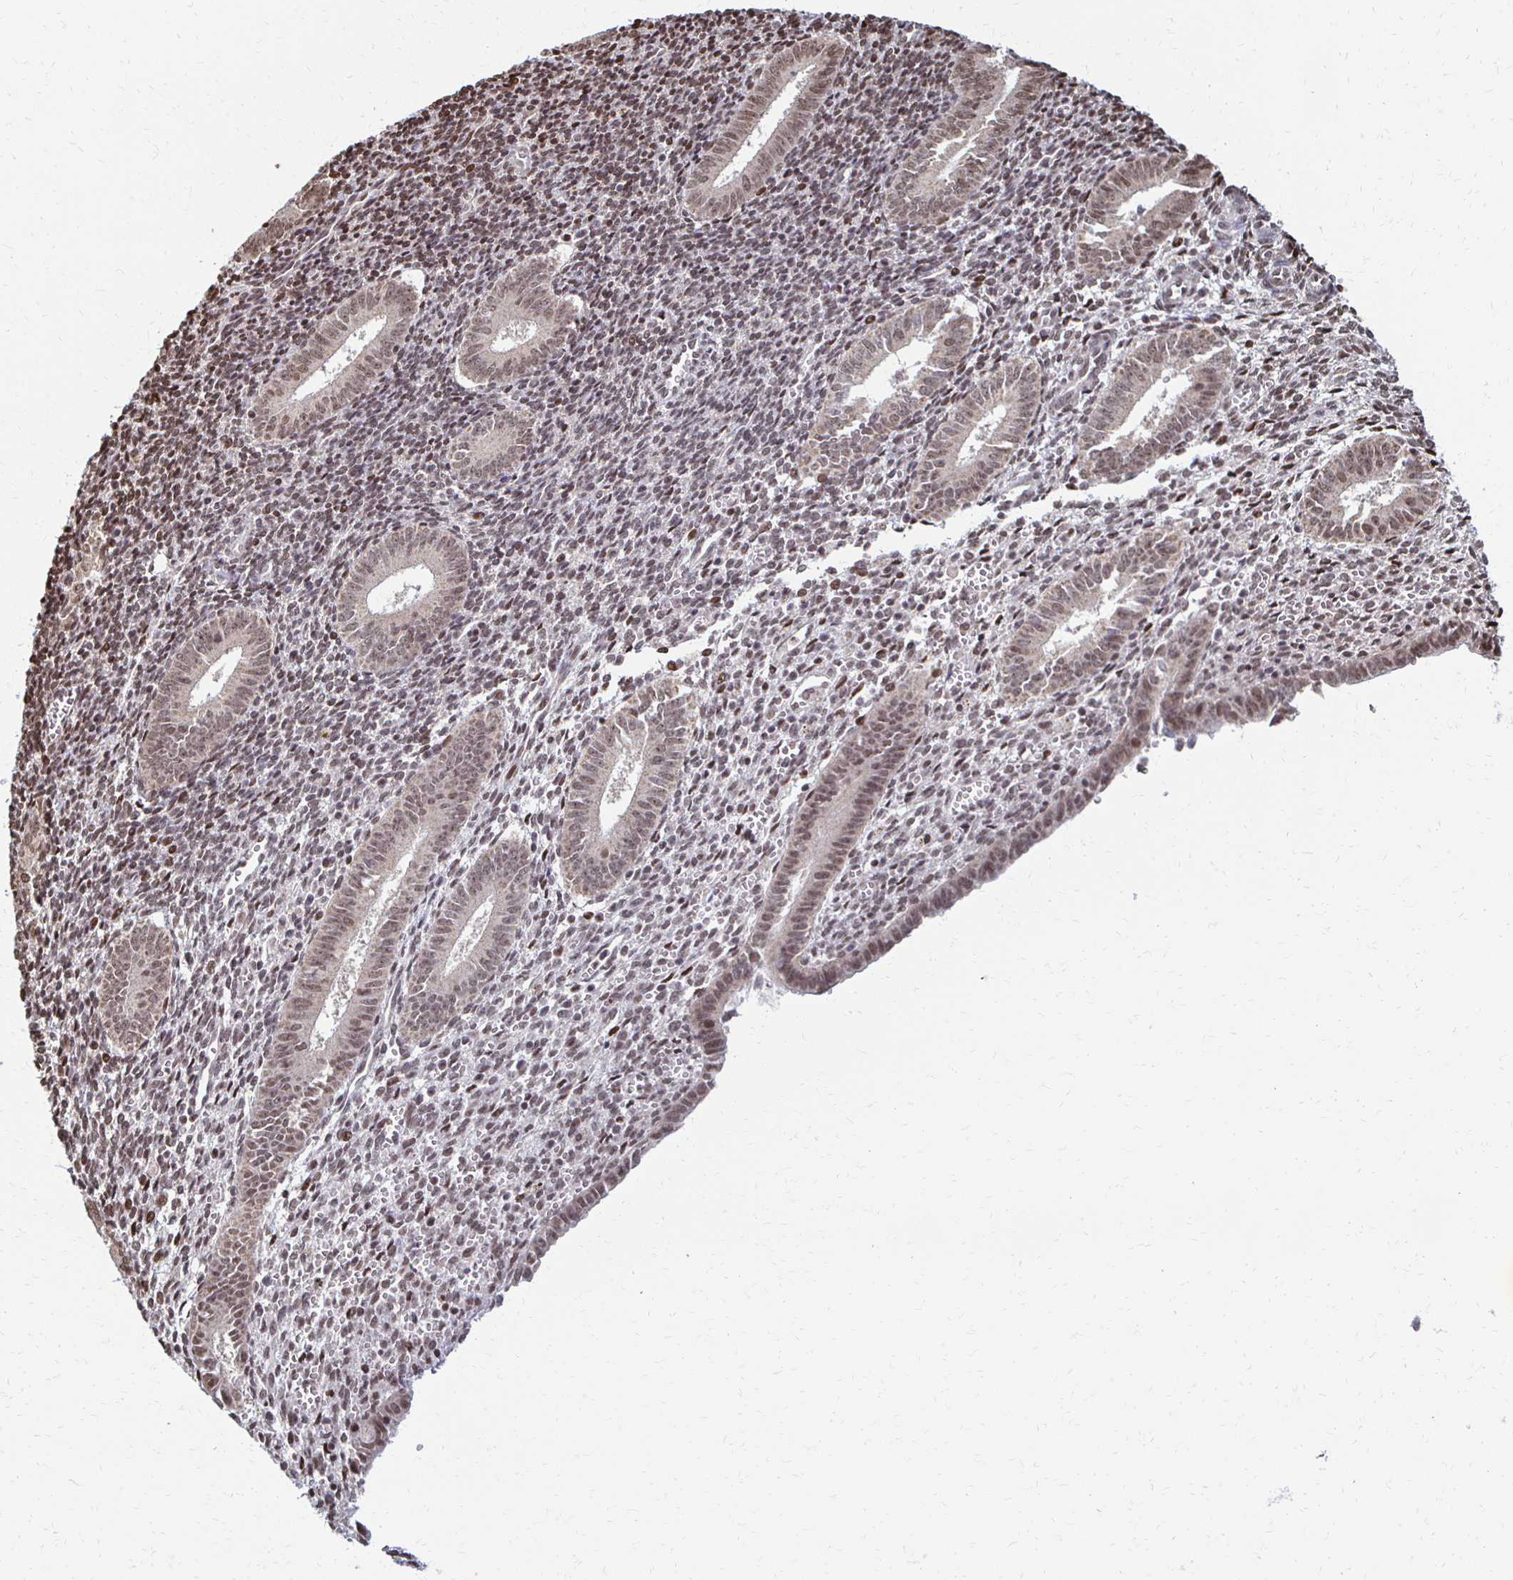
{"staining": {"intensity": "moderate", "quantity": ">75%", "location": "nuclear"}, "tissue": "endometrium", "cell_type": "Cells in endometrial stroma", "image_type": "normal", "snomed": [{"axis": "morphology", "description": "Normal tissue, NOS"}, {"axis": "topography", "description": "Endometrium"}], "caption": "This is a photomicrograph of immunohistochemistry staining of benign endometrium, which shows moderate staining in the nuclear of cells in endometrial stroma.", "gene": "HOXA9", "patient": {"sex": "female", "age": 25}}